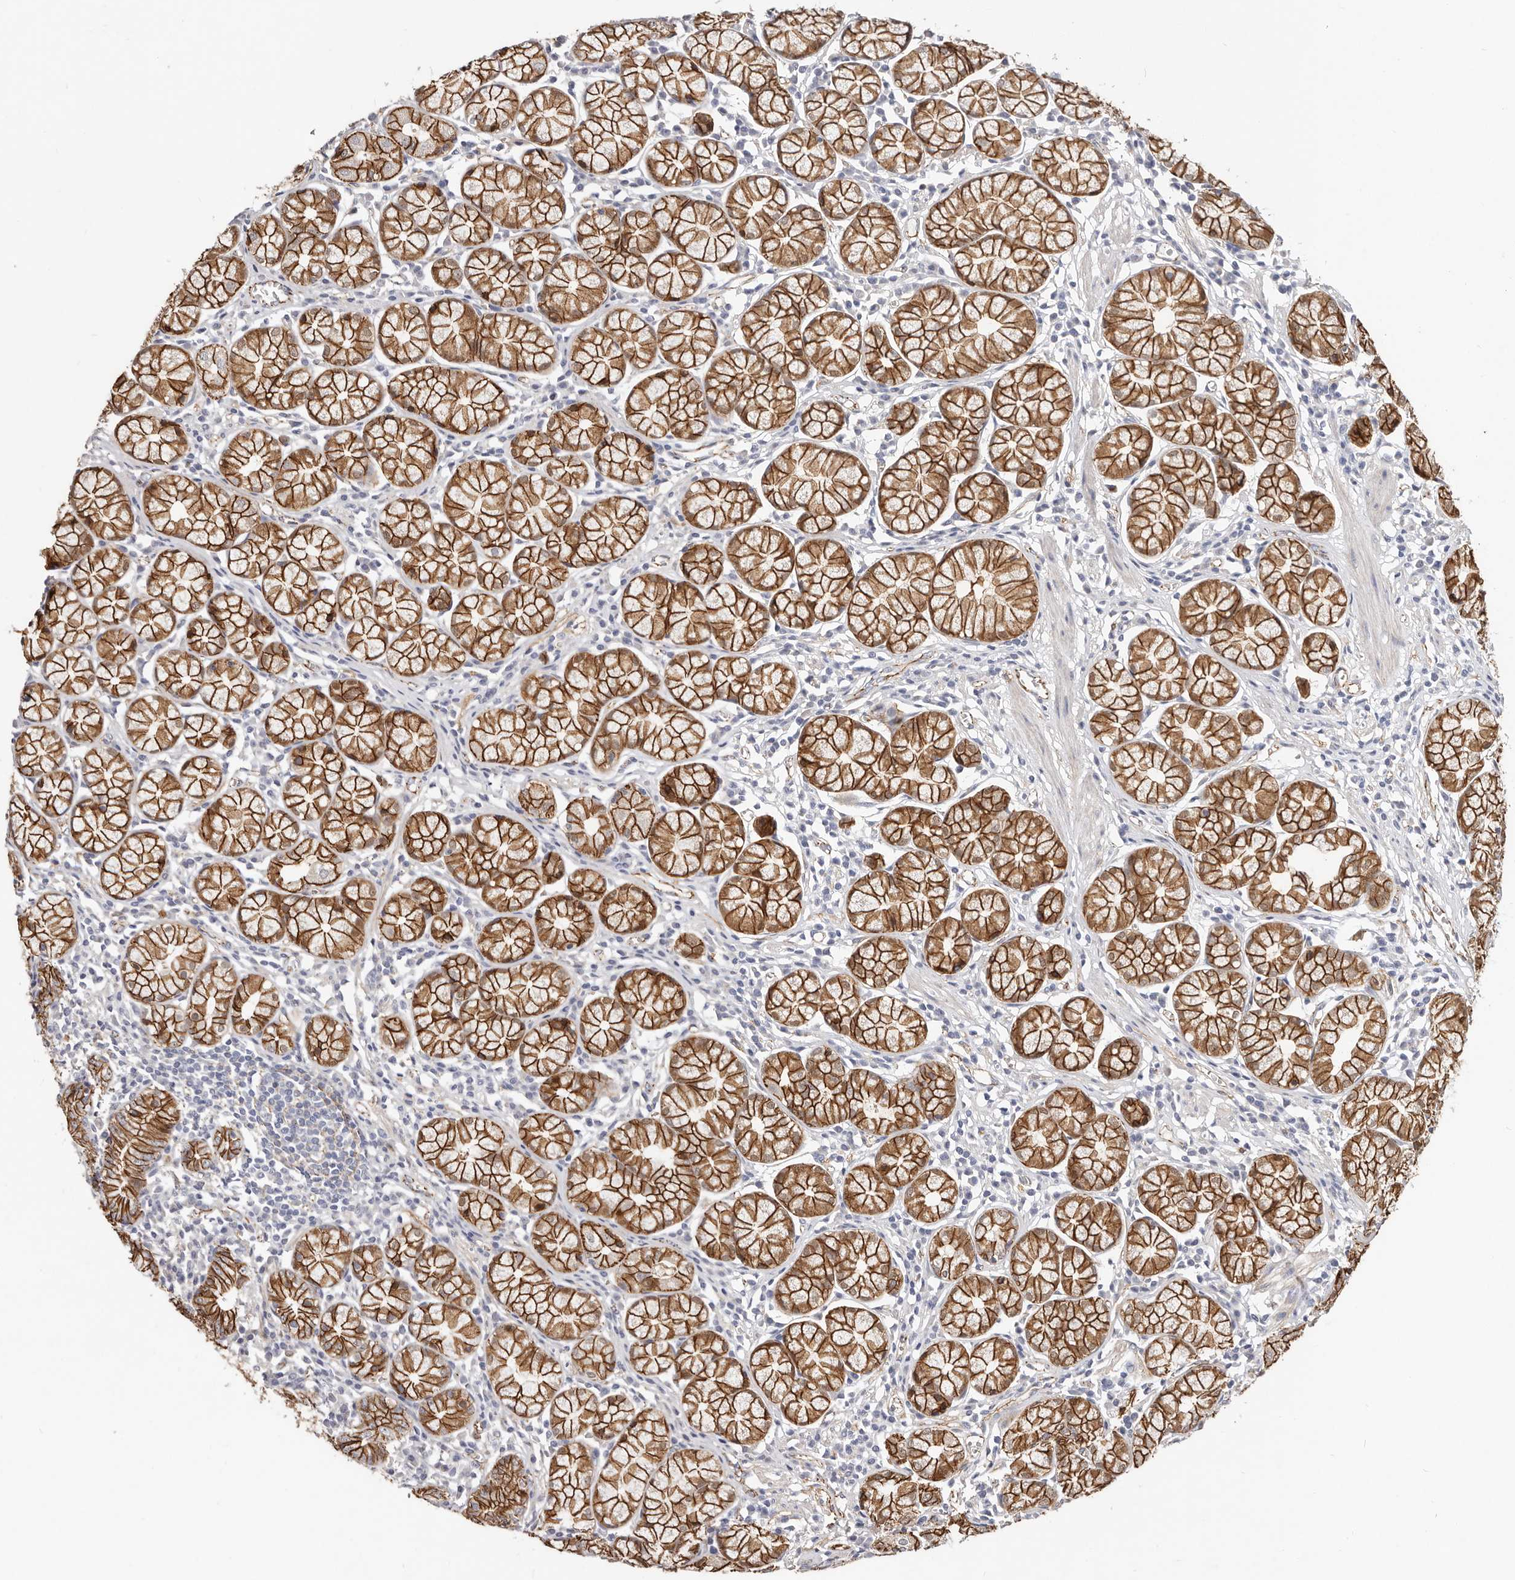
{"staining": {"intensity": "strong", "quantity": ">75%", "location": "cytoplasmic/membranous"}, "tissue": "stomach", "cell_type": "Glandular cells", "image_type": "normal", "snomed": [{"axis": "morphology", "description": "Normal tissue, NOS"}, {"axis": "topography", "description": "Stomach"}], "caption": "The image demonstrates immunohistochemical staining of normal stomach. There is strong cytoplasmic/membranous positivity is identified in approximately >75% of glandular cells.", "gene": "CTNNB1", "patient": {"sex": "male", "age": 55}}